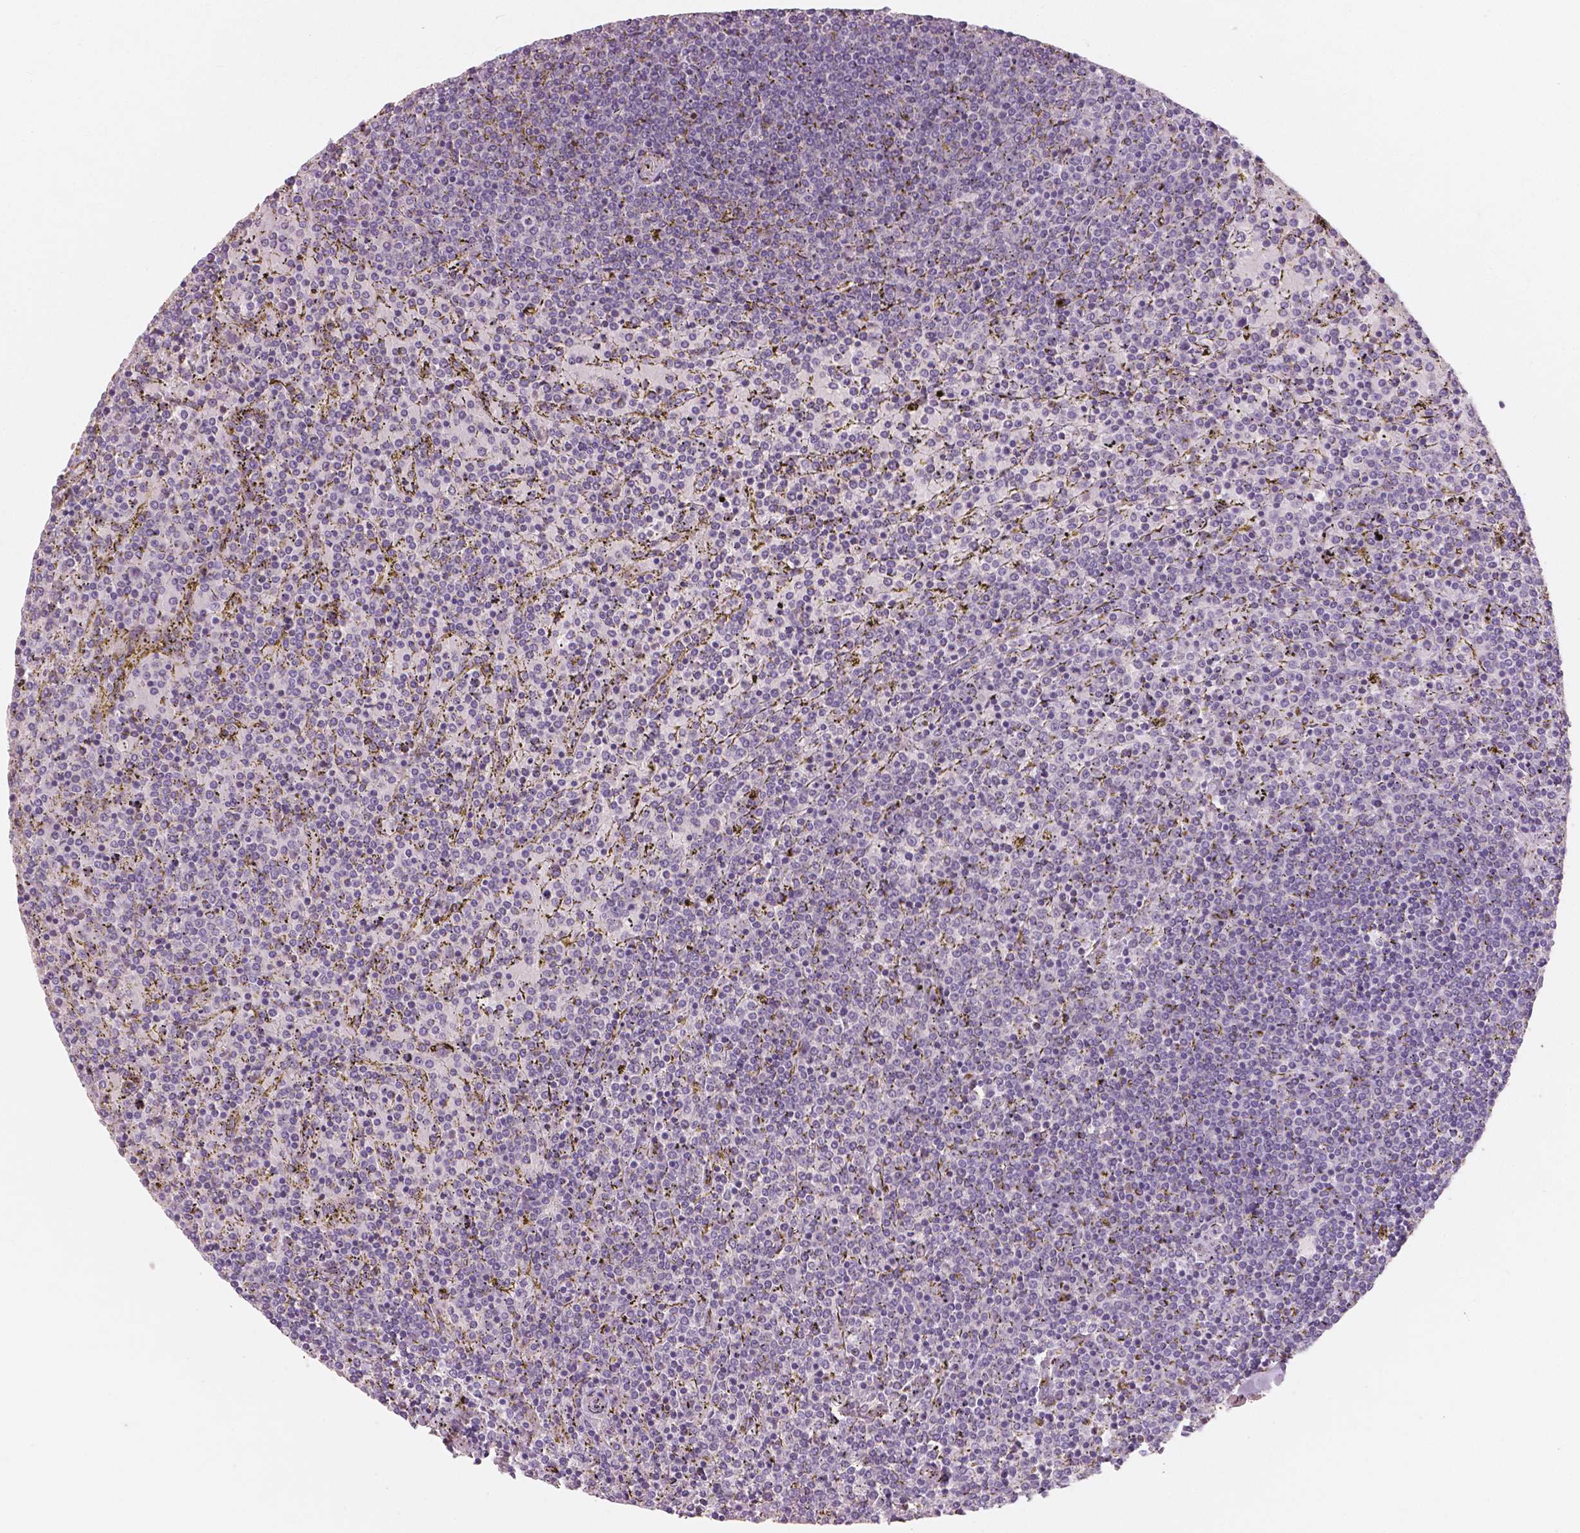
{"staining": {"intensity": "negative", "quantity": "none", "location": "none"}, "tissue": "lymphoma", "cell_type": "Tumor cells", "image_type": "cancer", "snomed": [{"axis": "morphology", "description": "Malignant lymphoma, non-Hodgkin's type, Low grade"}, {"axis": "topography", "description": "Spleen"}], "caption": "Immunohistochemical staining of human lymphoma demonstrates no significant expression in tumor cells. The staining was performed using DAB to visualize the protein expression in brown, while the nuclei were stained in blue with hematoxylin (Magnification: 20x).", "gene": "APOA4", "patient": {"sex": "female", "age": 77}}